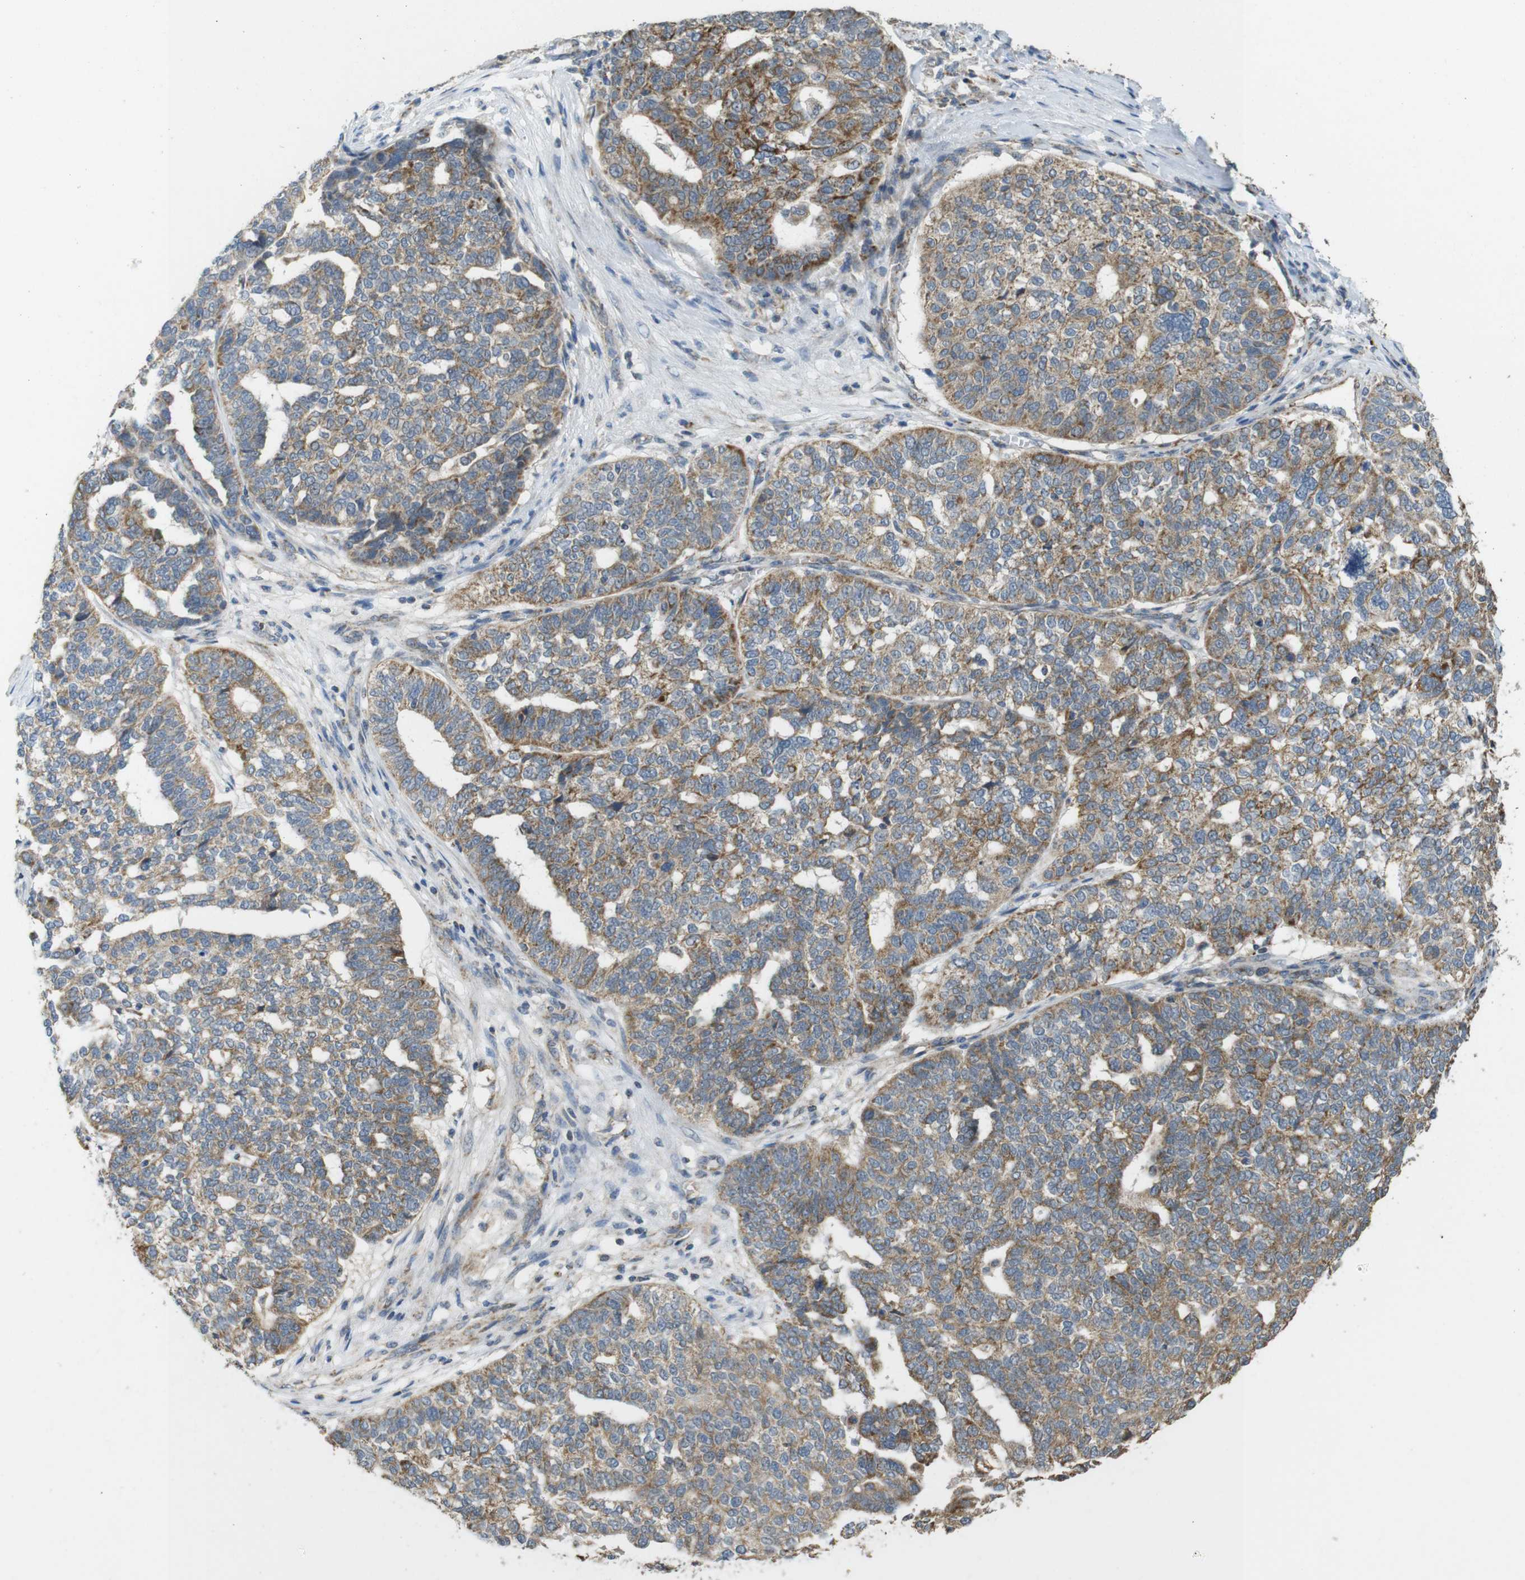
{"staining": {"intensity": "moderate", "quantity": "25%-75%", "location": "cytoplasmic/membranous"}, "tissue": "ovarian cancer", "cell_type": "Tumor cells", "image_type": "cancer", "snomed": [{"axis": "morphology", "description": "Cystadenocarcinoma, serous, NOS"}, {"axis": "topography", "description": "Ovary"}], "caption": "An image showing moderate cytoplasmic/membranous expression in approximately 25%-75% of tumor cells in serous cystadenocarcinoma (ovarian), as visualized by brown immunohistochemical staining.", "gene": "CALHM2", "patient": {"sex": "female", "age": 59}}